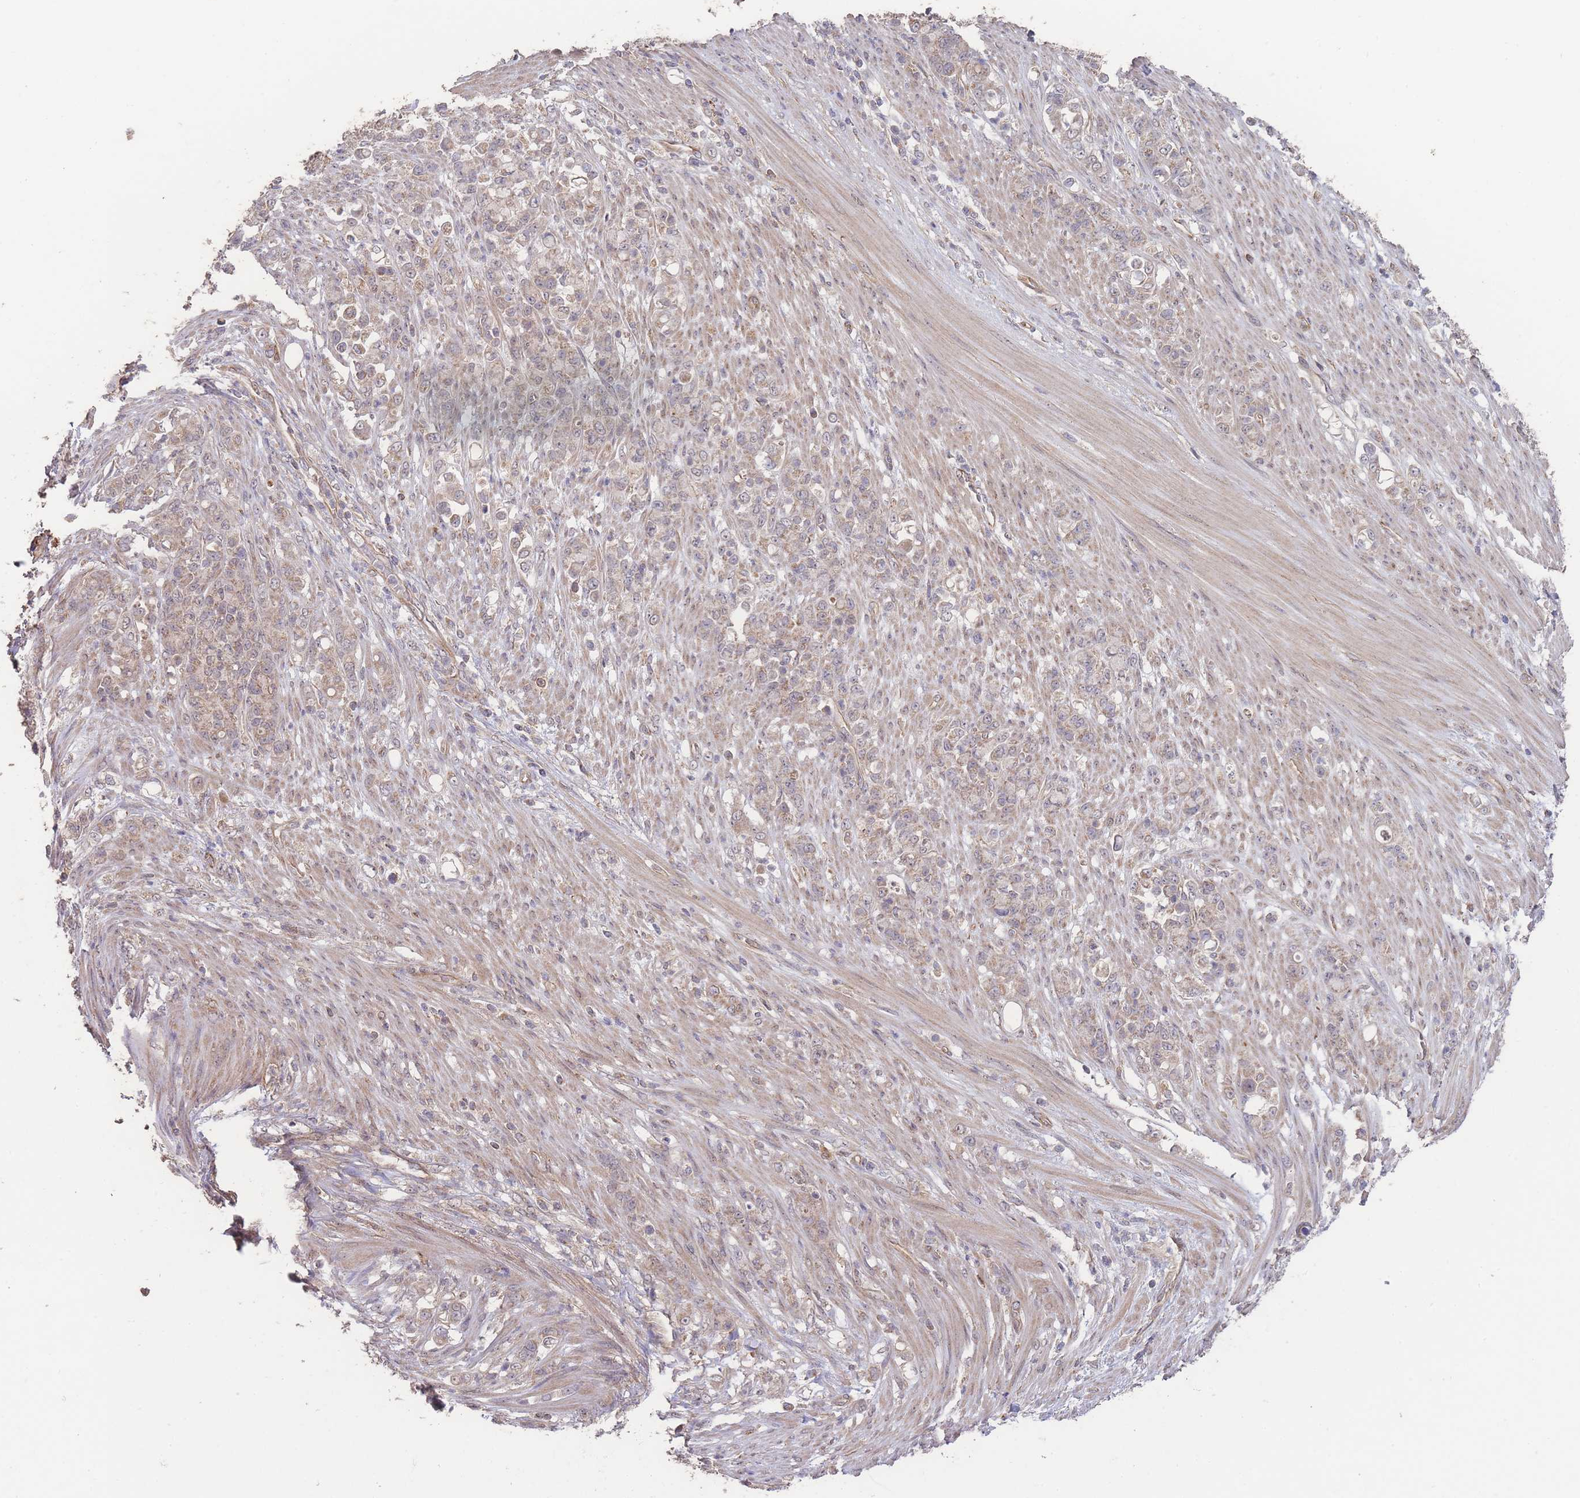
{"staining": {"intensity": "weak", "quantity": "25%-75%", "location": "cytoplasmic/membranous"}, "tissue": "stomach cancer", "cell_type": "Tumor cells", "image_type": "cancer", "snomed": [{"axis": "morphology", "description": "Normal tissue, NOS"}, {"axis": "morphology", "description": "Adenocarcinoma, NOS"}, {"axis": "topography", "description": "Stomach"}], "caption": "Protein analysis of adenocarcinoma (stomach) tissue shows weak cytoplasmic/membranous expression in about 25%-75% of tumor cells. (DAB IHC, brown staining for protein, blue staining for nuclei).", "gene": "PXMP4", "patient": {"sex": "female", "age": 79}}